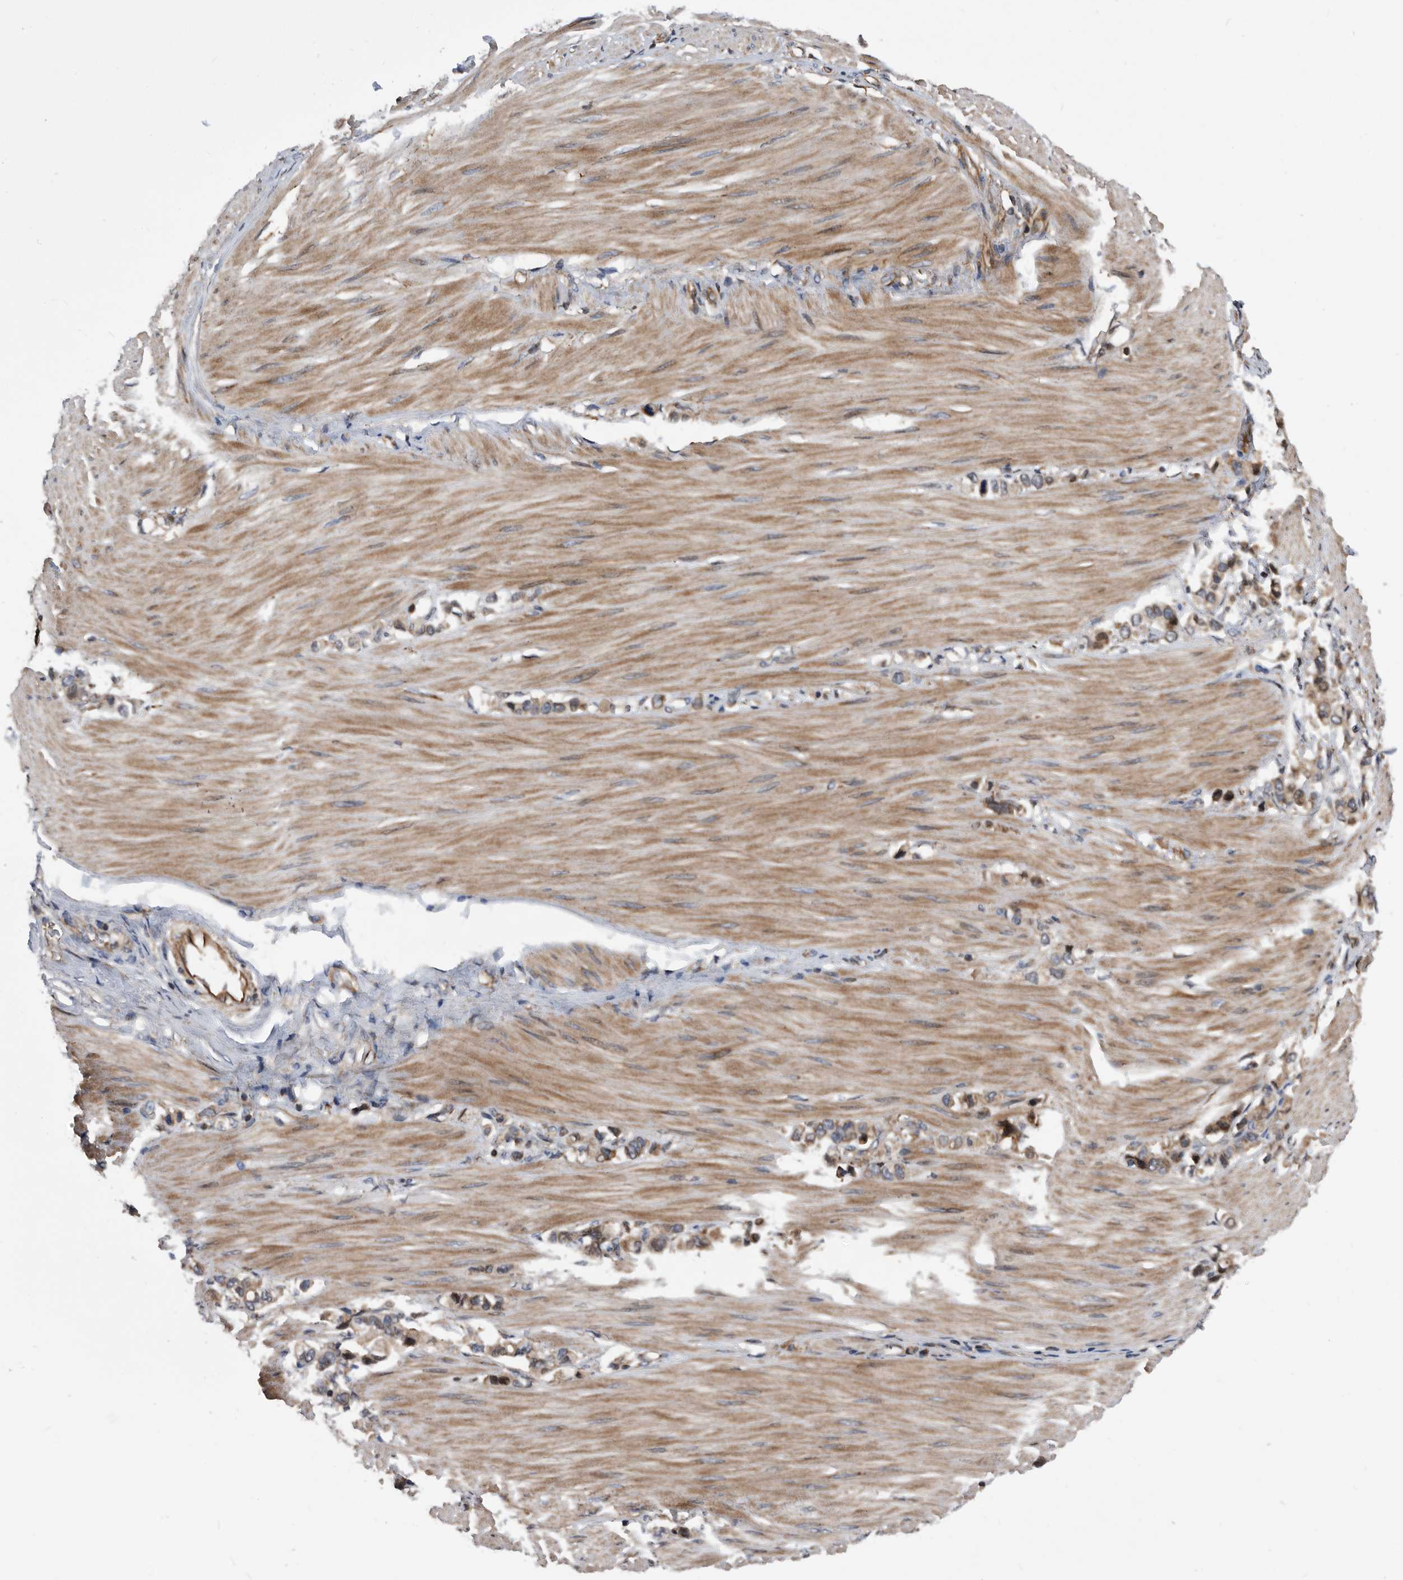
{"staining": {"intensity": "moderate", "quantity": ">75%", "location": "cytoplasmic/membranous"}, "tissue": "stomach cancer", "cell_type": "Tumor cells", "image_type": "cancer", "snomed": [{"axis": "morphology", "description": "Adenocarcinoma, NOS"}, {"axis": "topography", "description": "Stomach"}], "caption": "Immunohistochemical staining of stomach cancer (adenocarcinoma) reveals medium levels of moderate cytoplasmic/membranous expression in approximately >75% of tumor cells.", "gene": "SERINC2", "patient": {"sex": "female", "age": 65}}